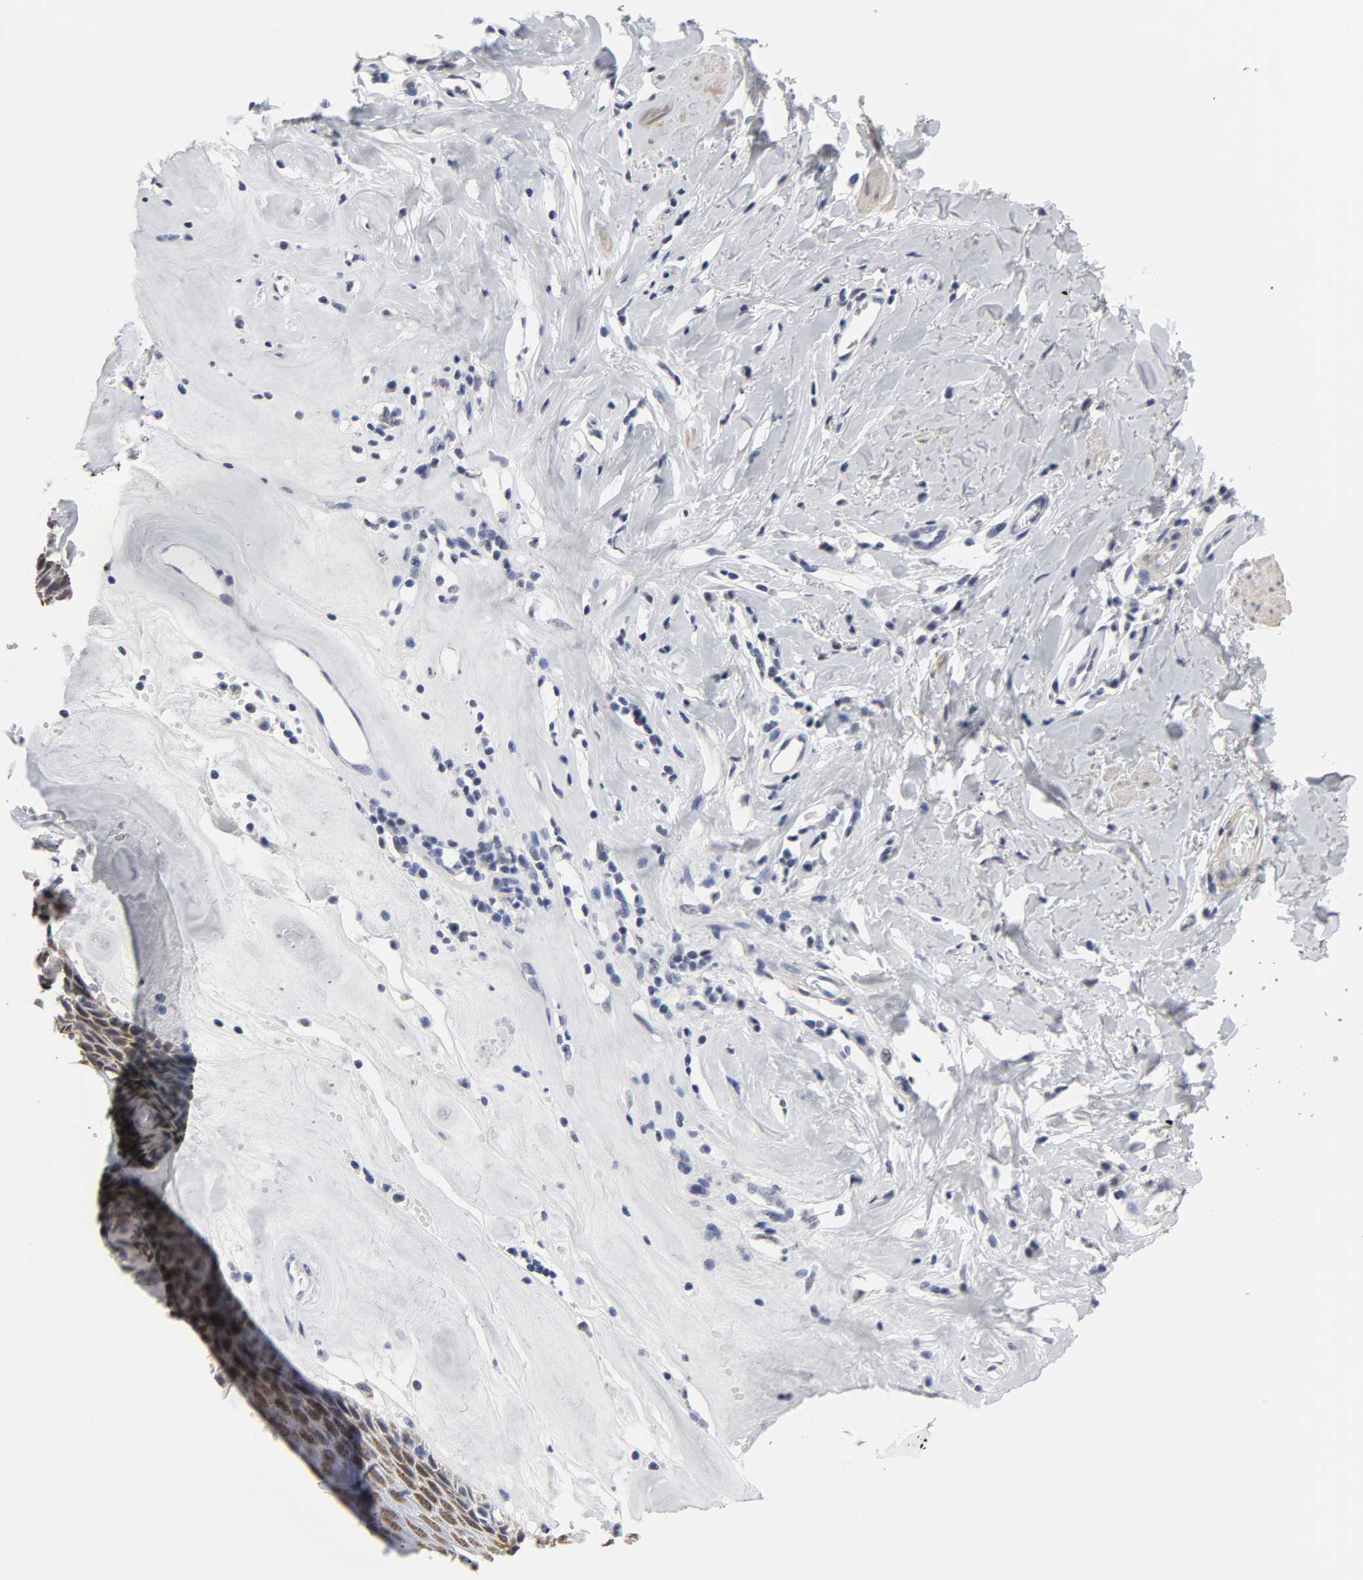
{"staining": {"intensity": "moderate", "quantity": "25%-75%", "location": "cytoplasmic/membranous,nuclear"}, "tissue": "skin", "cell_type": "Epidermal cells", "image_type": "normal", "snomed": [{"axis": "morphology", "description": "Normal tissue, NOS"}, {"axis": "morphology", "description": "Inflammation, NOS"}, {"axis": "topography", "description": "Vulva"}], "caption": "Immunohistochemical staining of unremarkable skin shows medium levels of moderate cytoplasmic/membranous,nuclear staining in approximately 25%-75% of epidermal cells.", "gene": "GRHL2", "patient": {"sex": "female", "age": 84}}